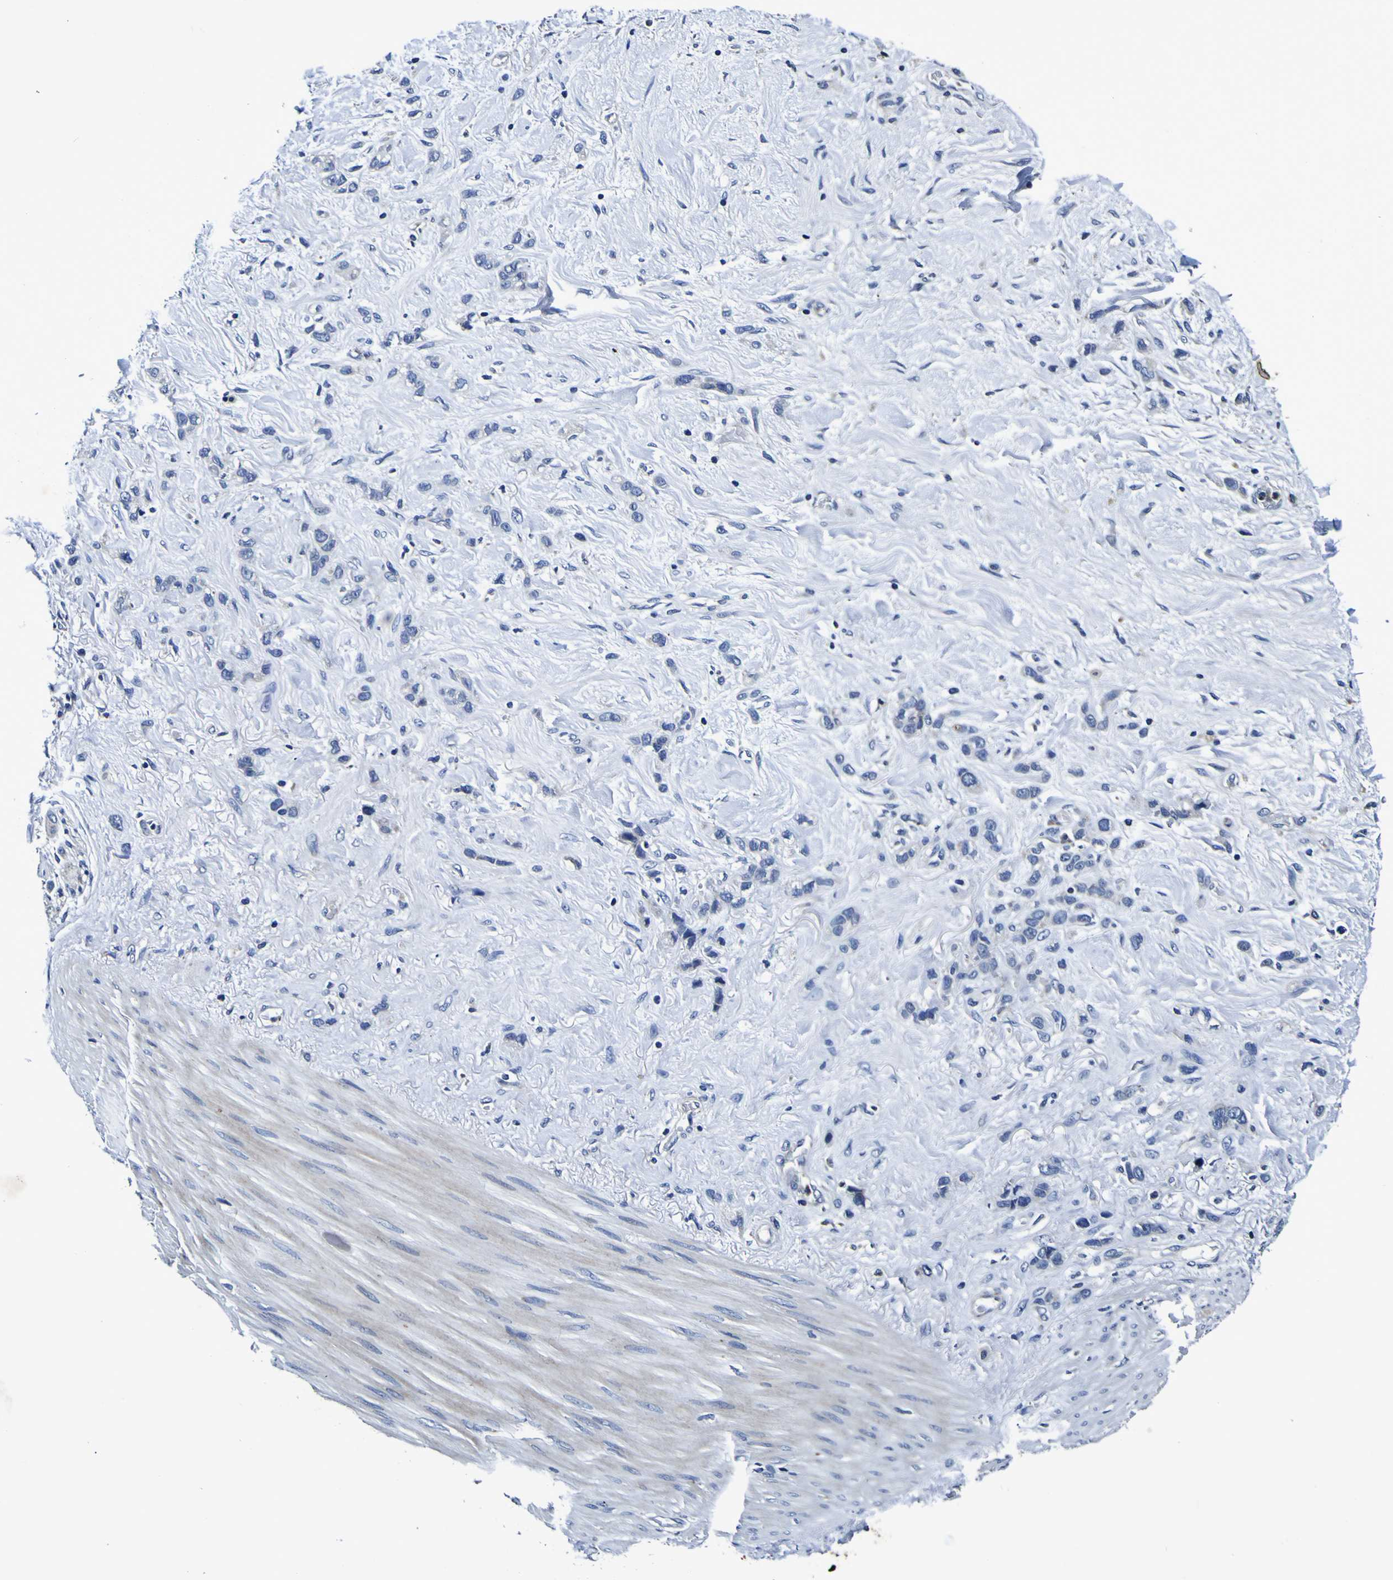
{"staining": {"intensity": "negative", "quantity": "none", "location": "none"}, "tissue": "stomach cancer", "cell_type": "Tumor cells", "image_type": "cancer", "snomed": [{"axis": "morphology", "description": "Adenocarcinoma, NOS"}, {"axis": "morphology", "description": "Adenocarcinoma, High grade"}, {"axis": "topography", "description": "Stomach, upper"}, {"axis": "topography", "description": "Stomach, lower"}], "caption": "A high-resolution image shows immunohistochemistry (IHC) staining of adenocarcinoma (high-grade) (stomach), which shows no significant expression in tumor cells.", "gene": "PANK4", "patient": {"sex": "female", "age": 65}}